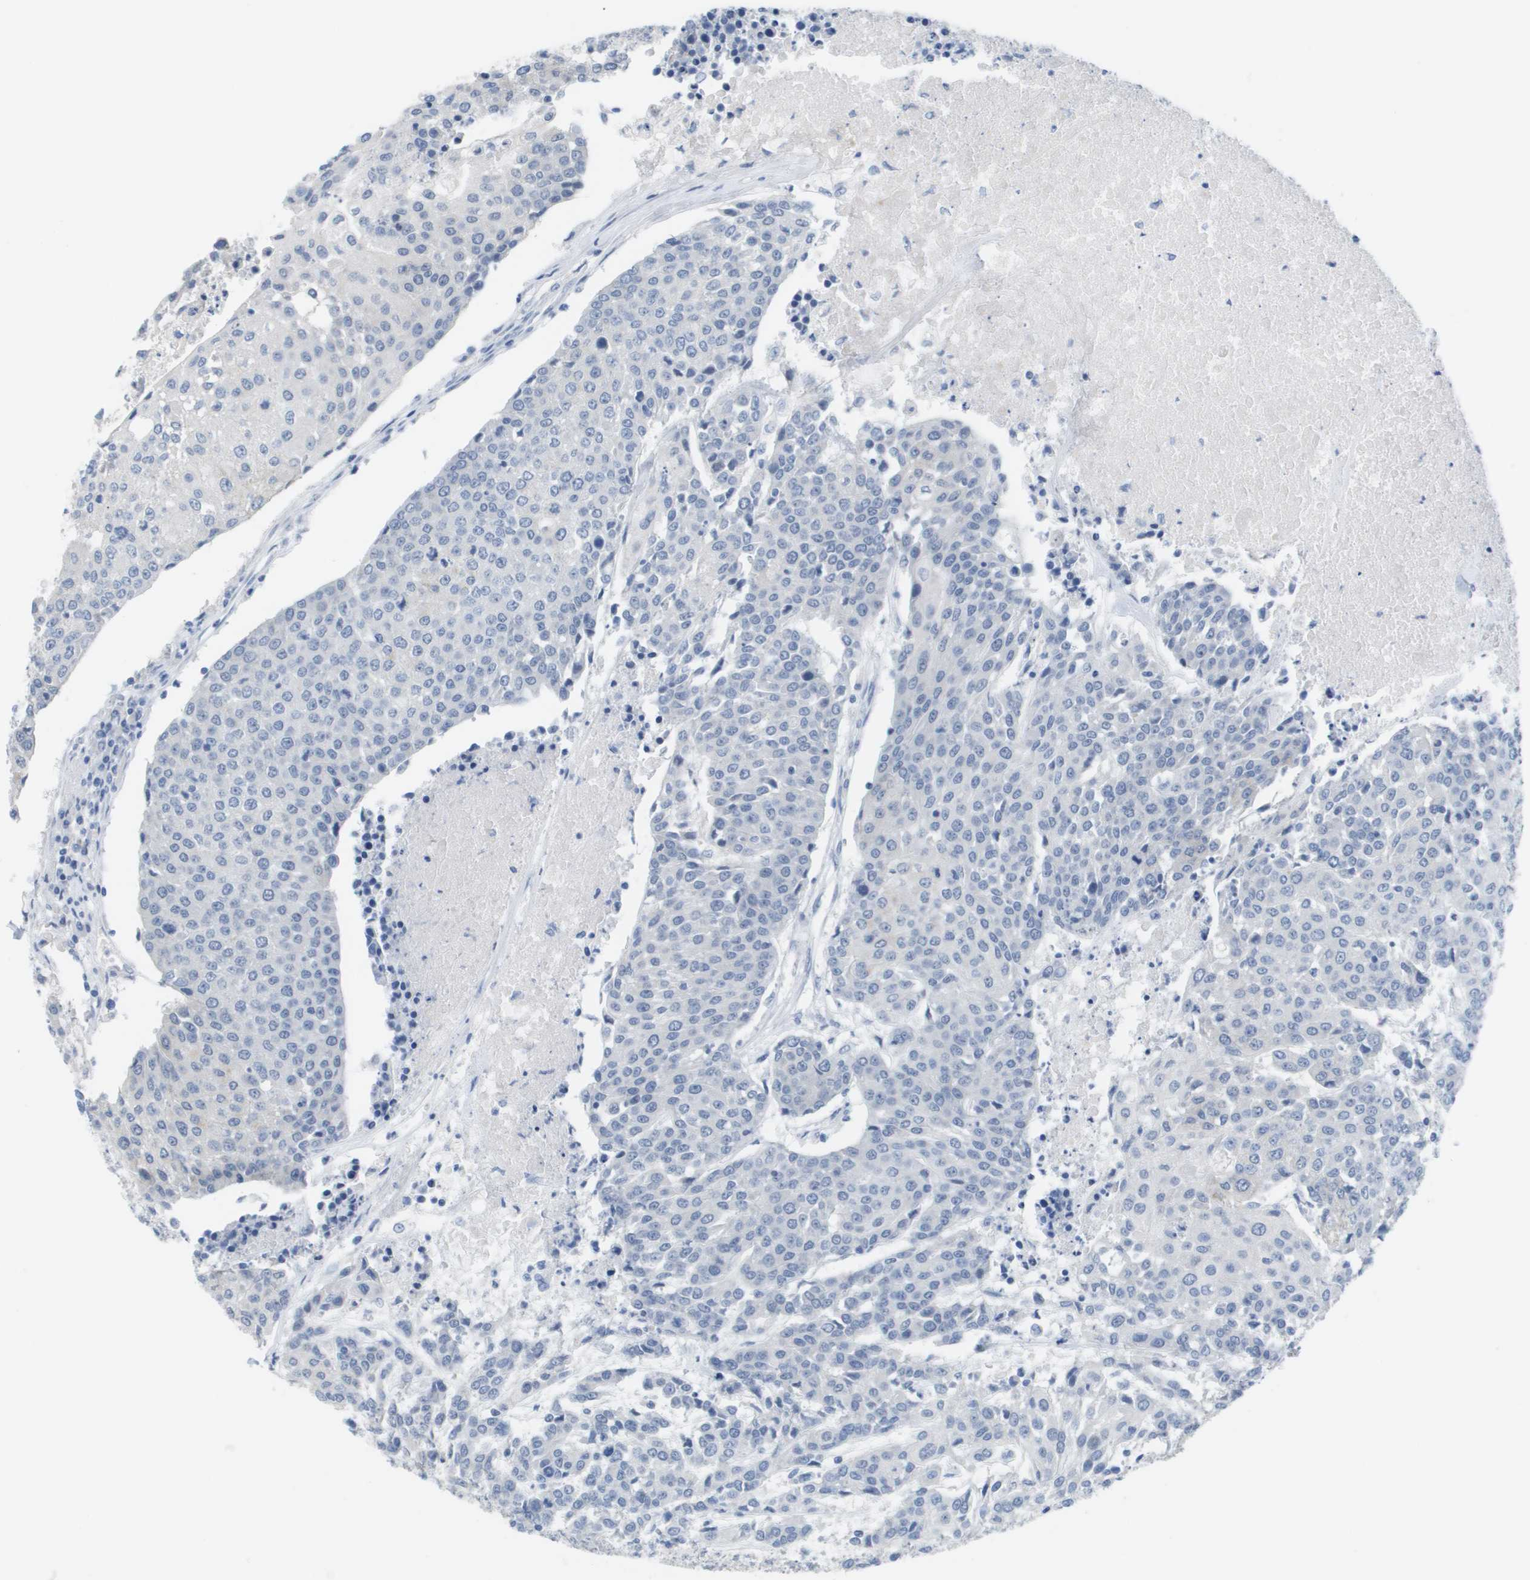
{"staining": {"intensity": "negative", "quantity": "none", "location": "none"}, "tissue": "urothelial cancer", "cell_type": "Tumor cells", "image_type": "cancer", "snomed": [{"axis": "morphology", "description": "Urothelial carcinoma, High grade"}, {"axis": "topography", "description": "Urinary bladder"}], "caption": "Immunohistochemistry image of neoplastic tissue: high-grade urothelial carcinoma stained with DAB (3,3'-diaminobenzidine) exhibits no significant protein staining in tumor cells.", "gene": "PDE4A", "patient": {"sex": "female", "age": 85}}